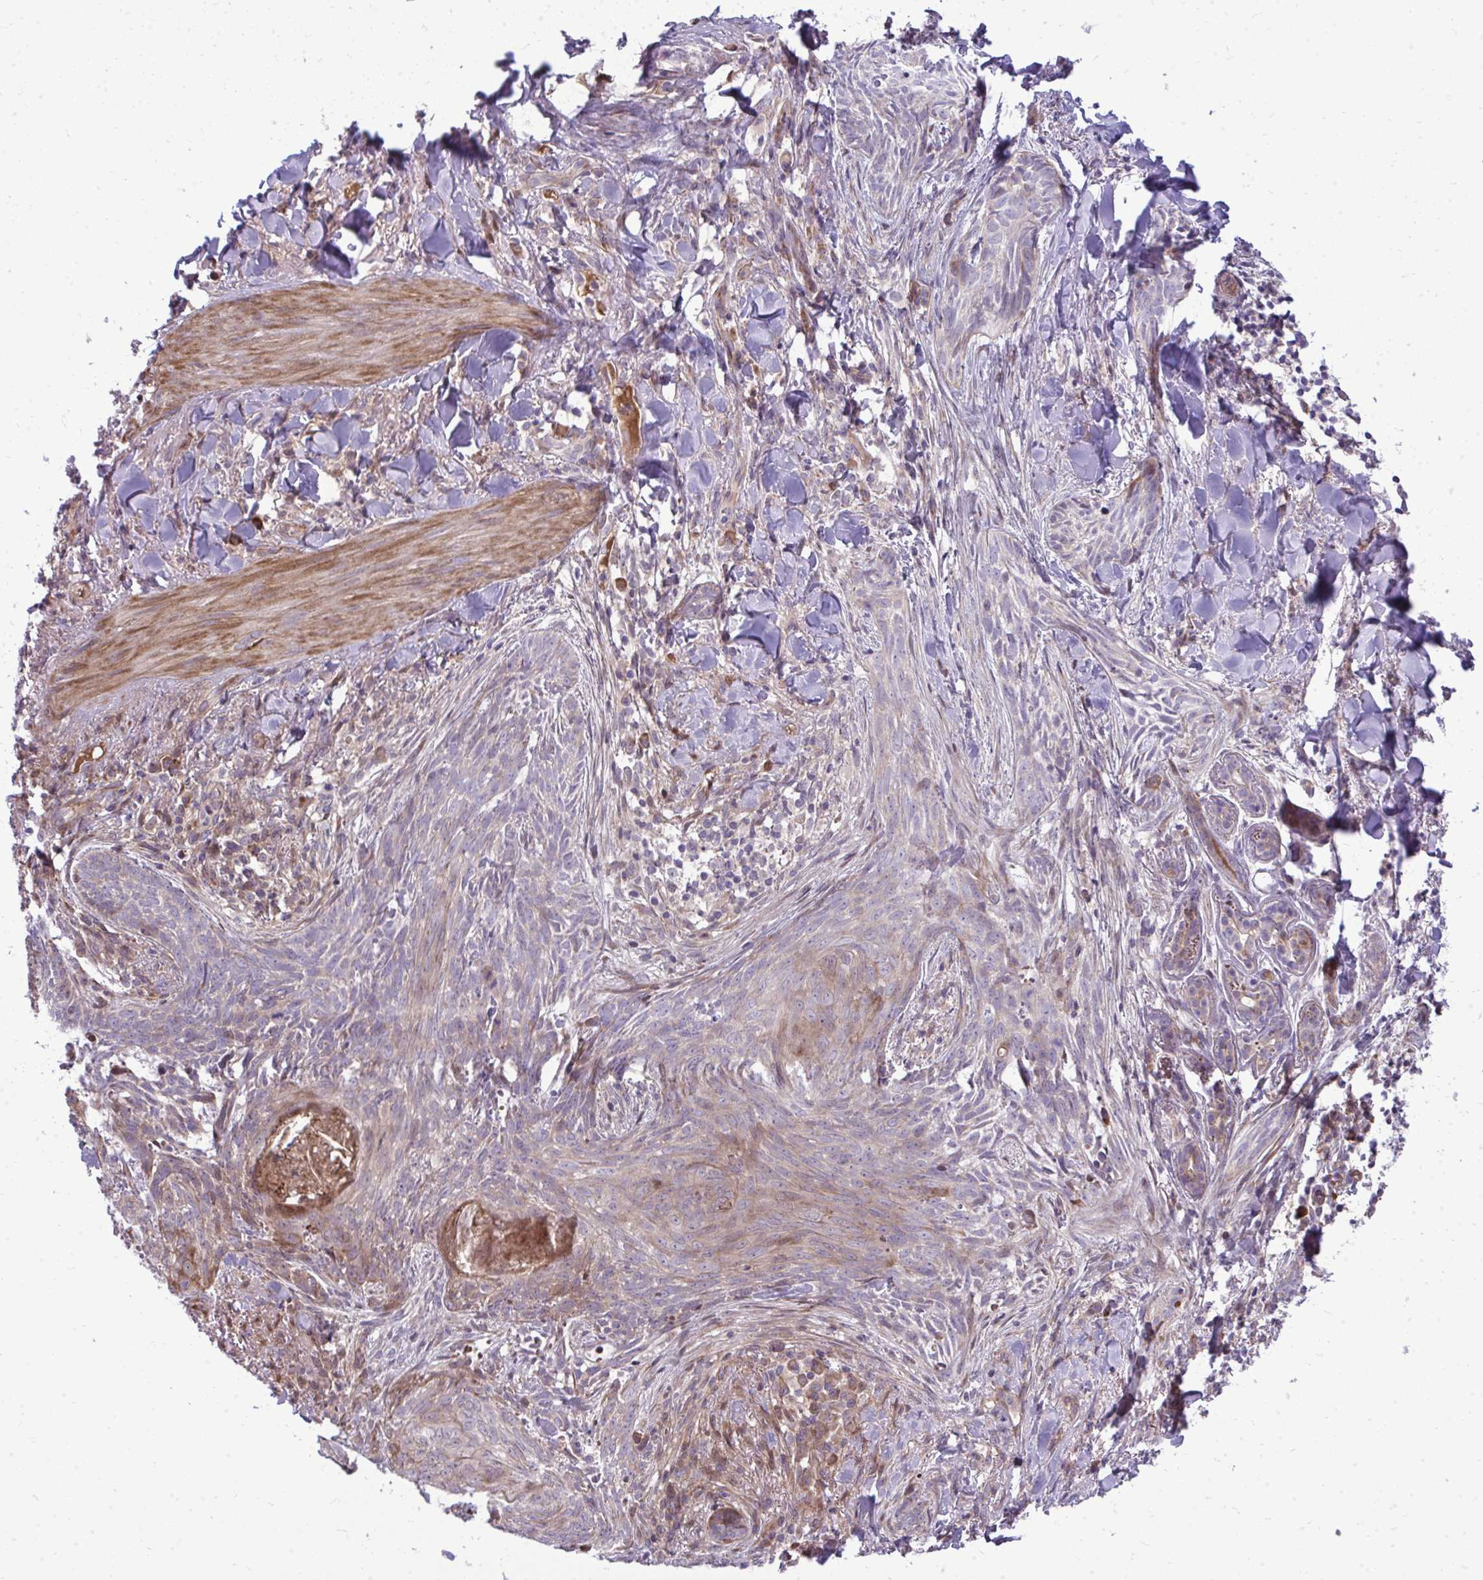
{"staining": {"intensity": "weak", "quantity": "<25%", "location": "cytoplasmic/membranous"}, "tissue": "skin cancer", "cell_type": "Tumor cells", "image_type": "cancer", "snomed": [{"axis": "morphology", "description": "Basal cell carcinoma"}, {"axis": "topography", "description": "Skin"}], "caption": "Skin basal cell carcinoma stained for a protein using IHC displays no staining tumor cells.", "gene": "ZSCAN9", "patient": {"sex": "female", "age": 93}}